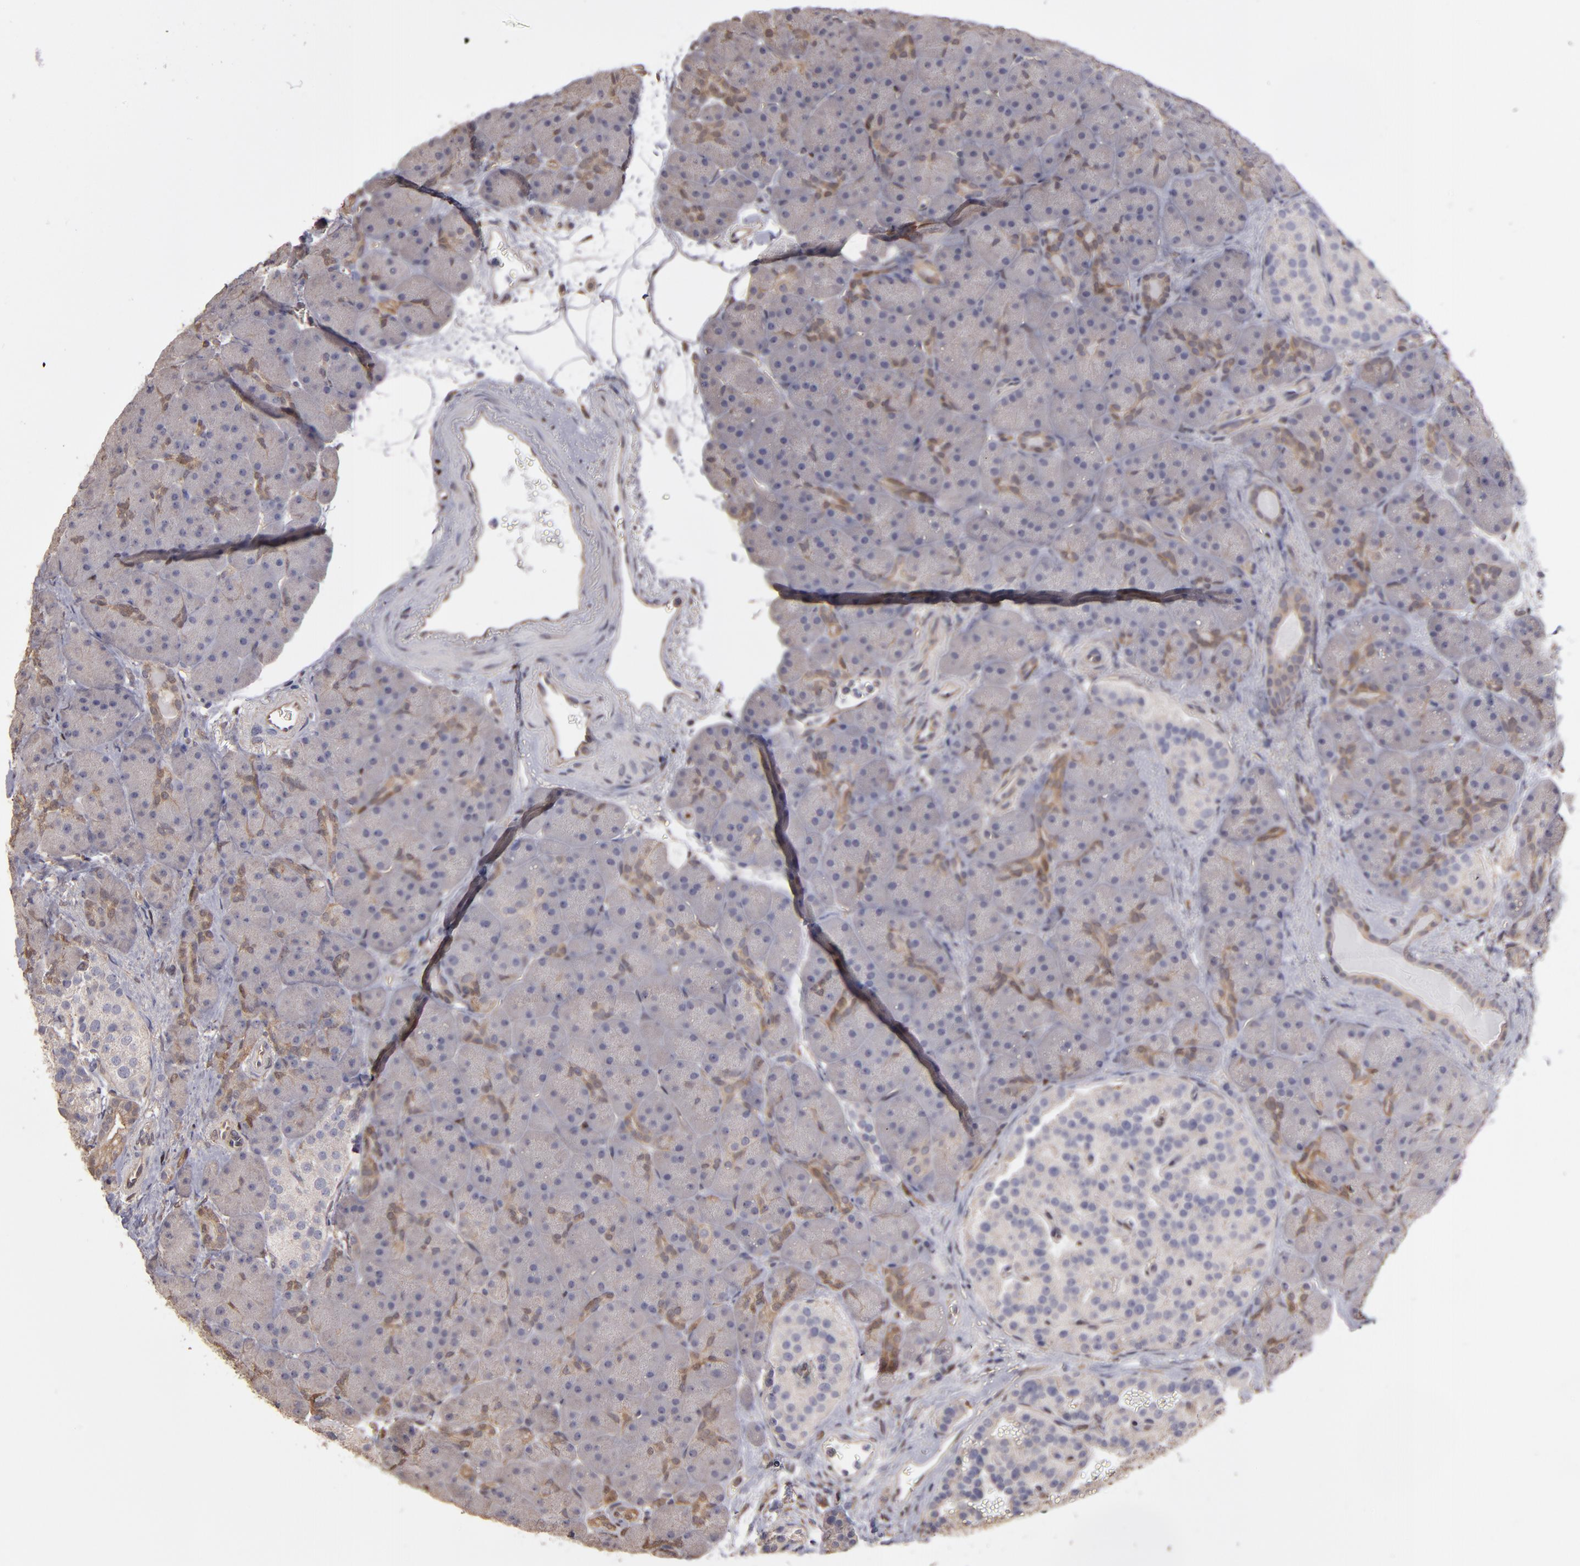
{"staining": {"intensity": "moderate", "quantity": "<25%", "location": "cytoplasmic/membranous"}, "tissue": "pancreas", "cell_type": "Exocrine glandular cells", "image_type": "normal", "snomed": [{"axis": "morphology", "description": "Normal tissue, NOS"}, {"axis": "topography", "description": "Pancreas"}], "caption": "Exocrine glandular cells show low levels of moderate cytoplasmic/membranous expression in about <25% of cells in unremarkable human pancreas.", "gene": "NDRG2", "patient": {"sex": "male", "age": 66}}